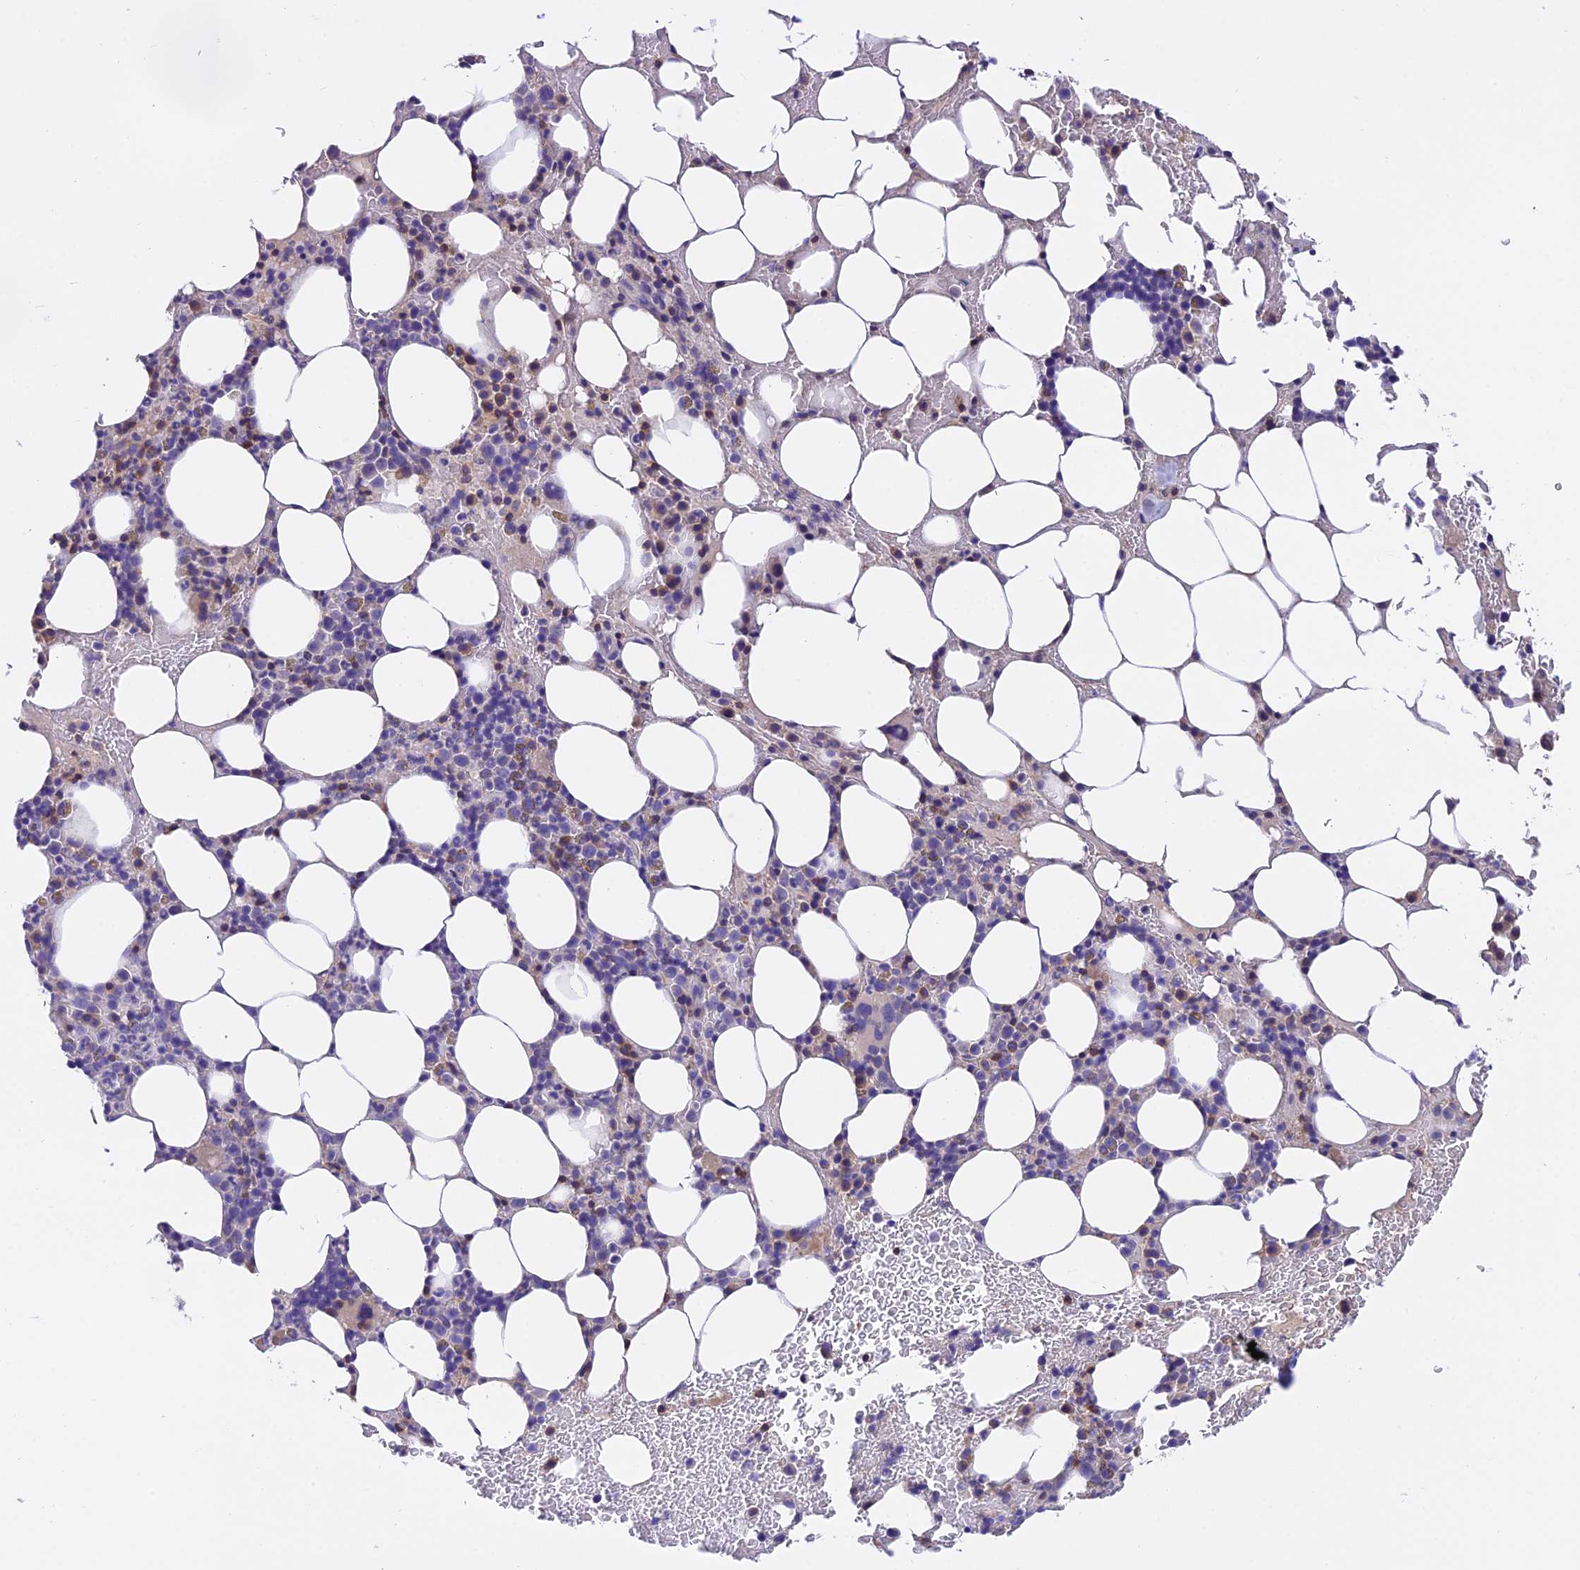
{"staining": {"intensity": "moderate", "quantity": "<25%", "location": "cytoplasmic/membranous"}, "tissue": "bone marrow", "cell_type": "Hematopoietic cells", "image_type": "normal", "snomed": [{"axis": "morphology", "description": "Normal tissue, NOS"}, {"axis": "topography", "description": "Bone marrow"}], "caption": "Immunohistochemistry (DAB (3,3'-diaminobenzidine)) staining of unremarkable bone marrow reveals moderate cytoplasmic/membranous protein staining in about <25% of hematopoietic cells.", "gene": "LPXN", "patient": {"sex": "male", "age": 78}}